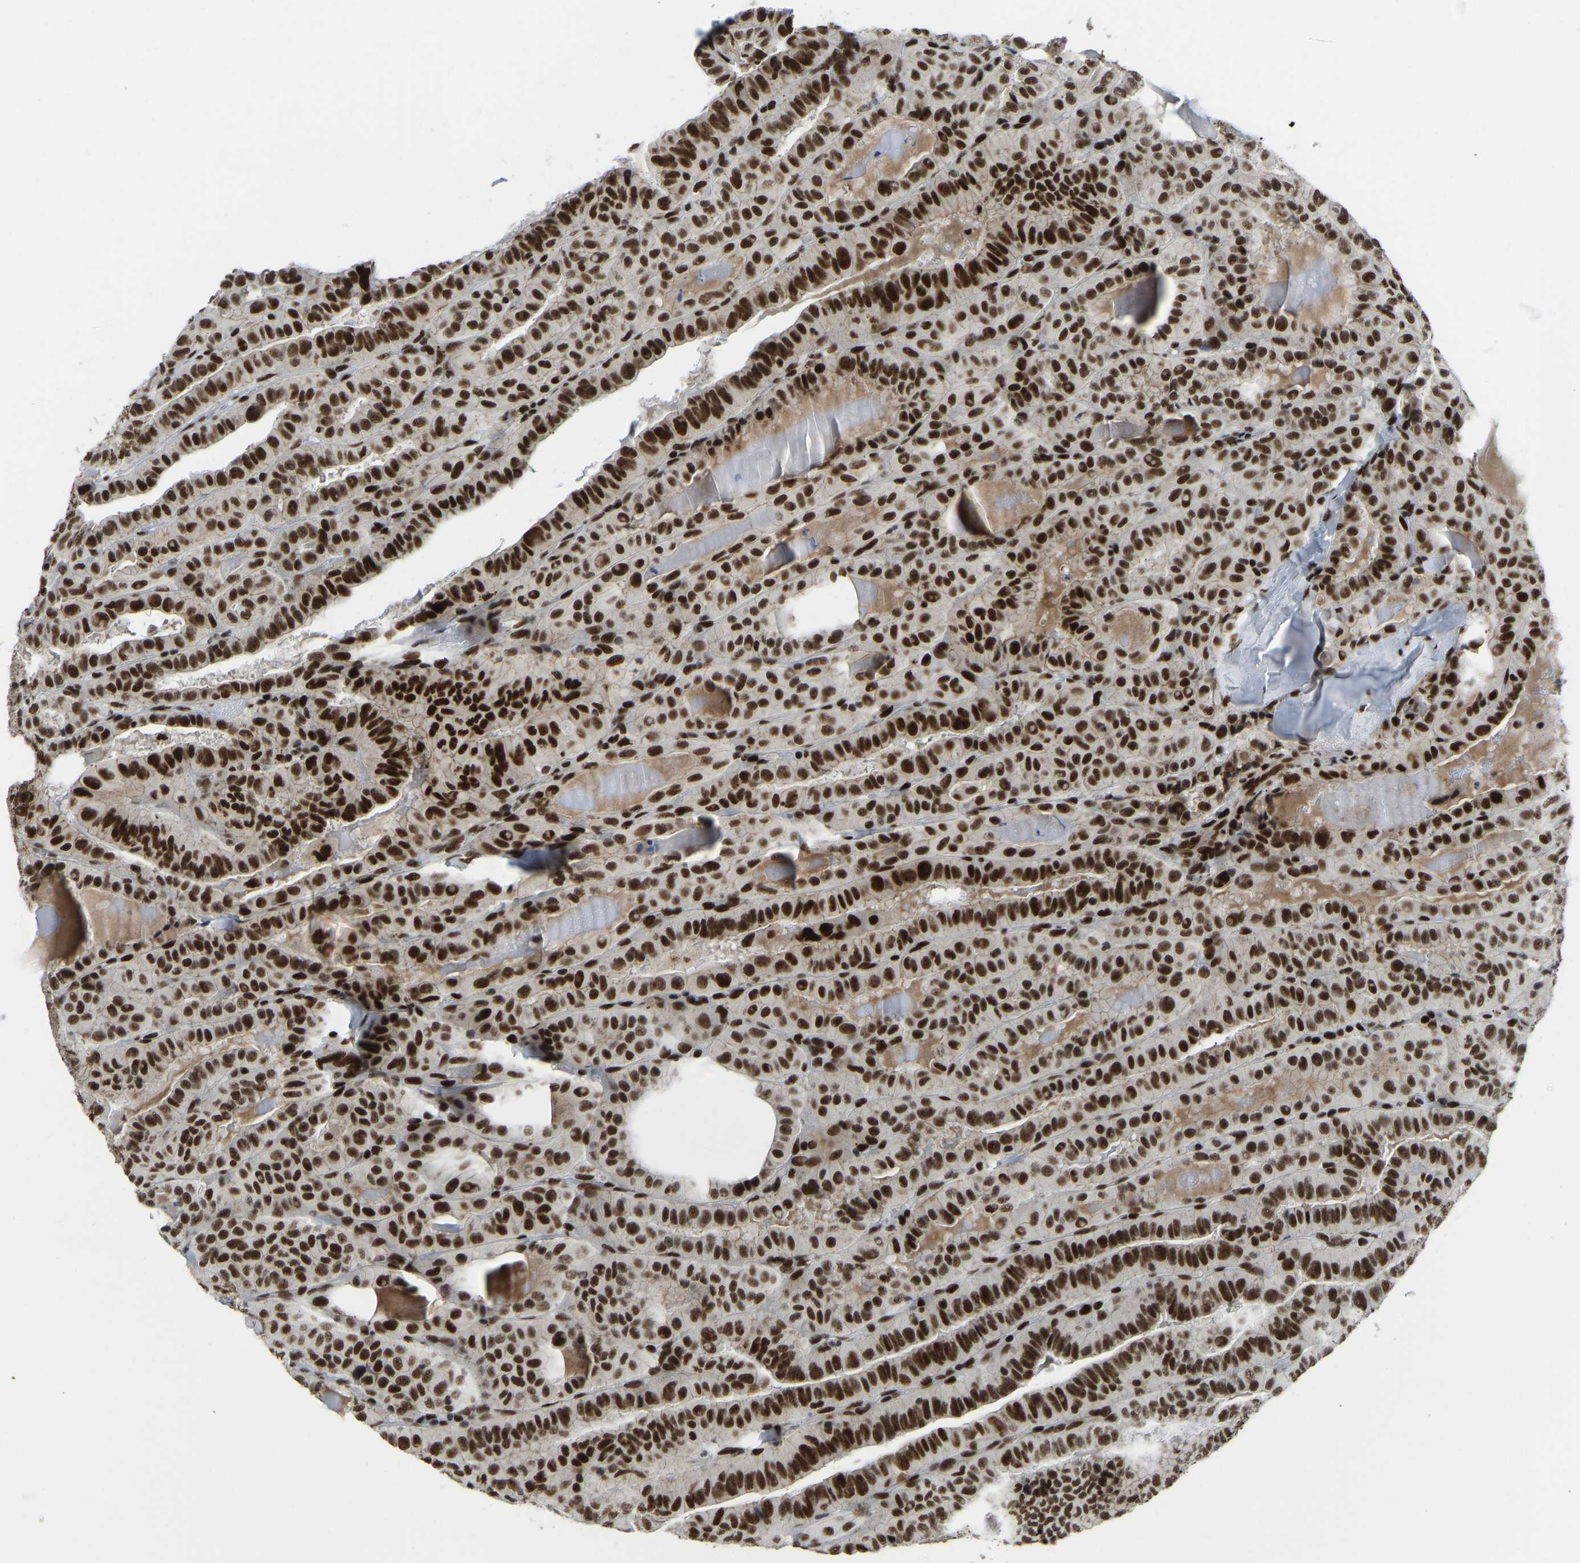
{"staining": {"intensity": "strong", "quantity": ">75%", "location": "nuclear"}, "tissue": "thyroid cancer", "cell_type": "Tumor cells", "image_type": "cancer", "snomed": [{"axis": "morphology", "description": "Papillary adenocarcinoma, NOS"}, {"axis": "topography", "description": "Thyroid gland"}], "caption": "A micrograph of human papillary adenocarcinoma (thyroid) stained for a protein demonstrates strong nuclear brown staining in tumor cells.", "gene": "FOXK1", "patient": {"sex": "male", "age": 77}}